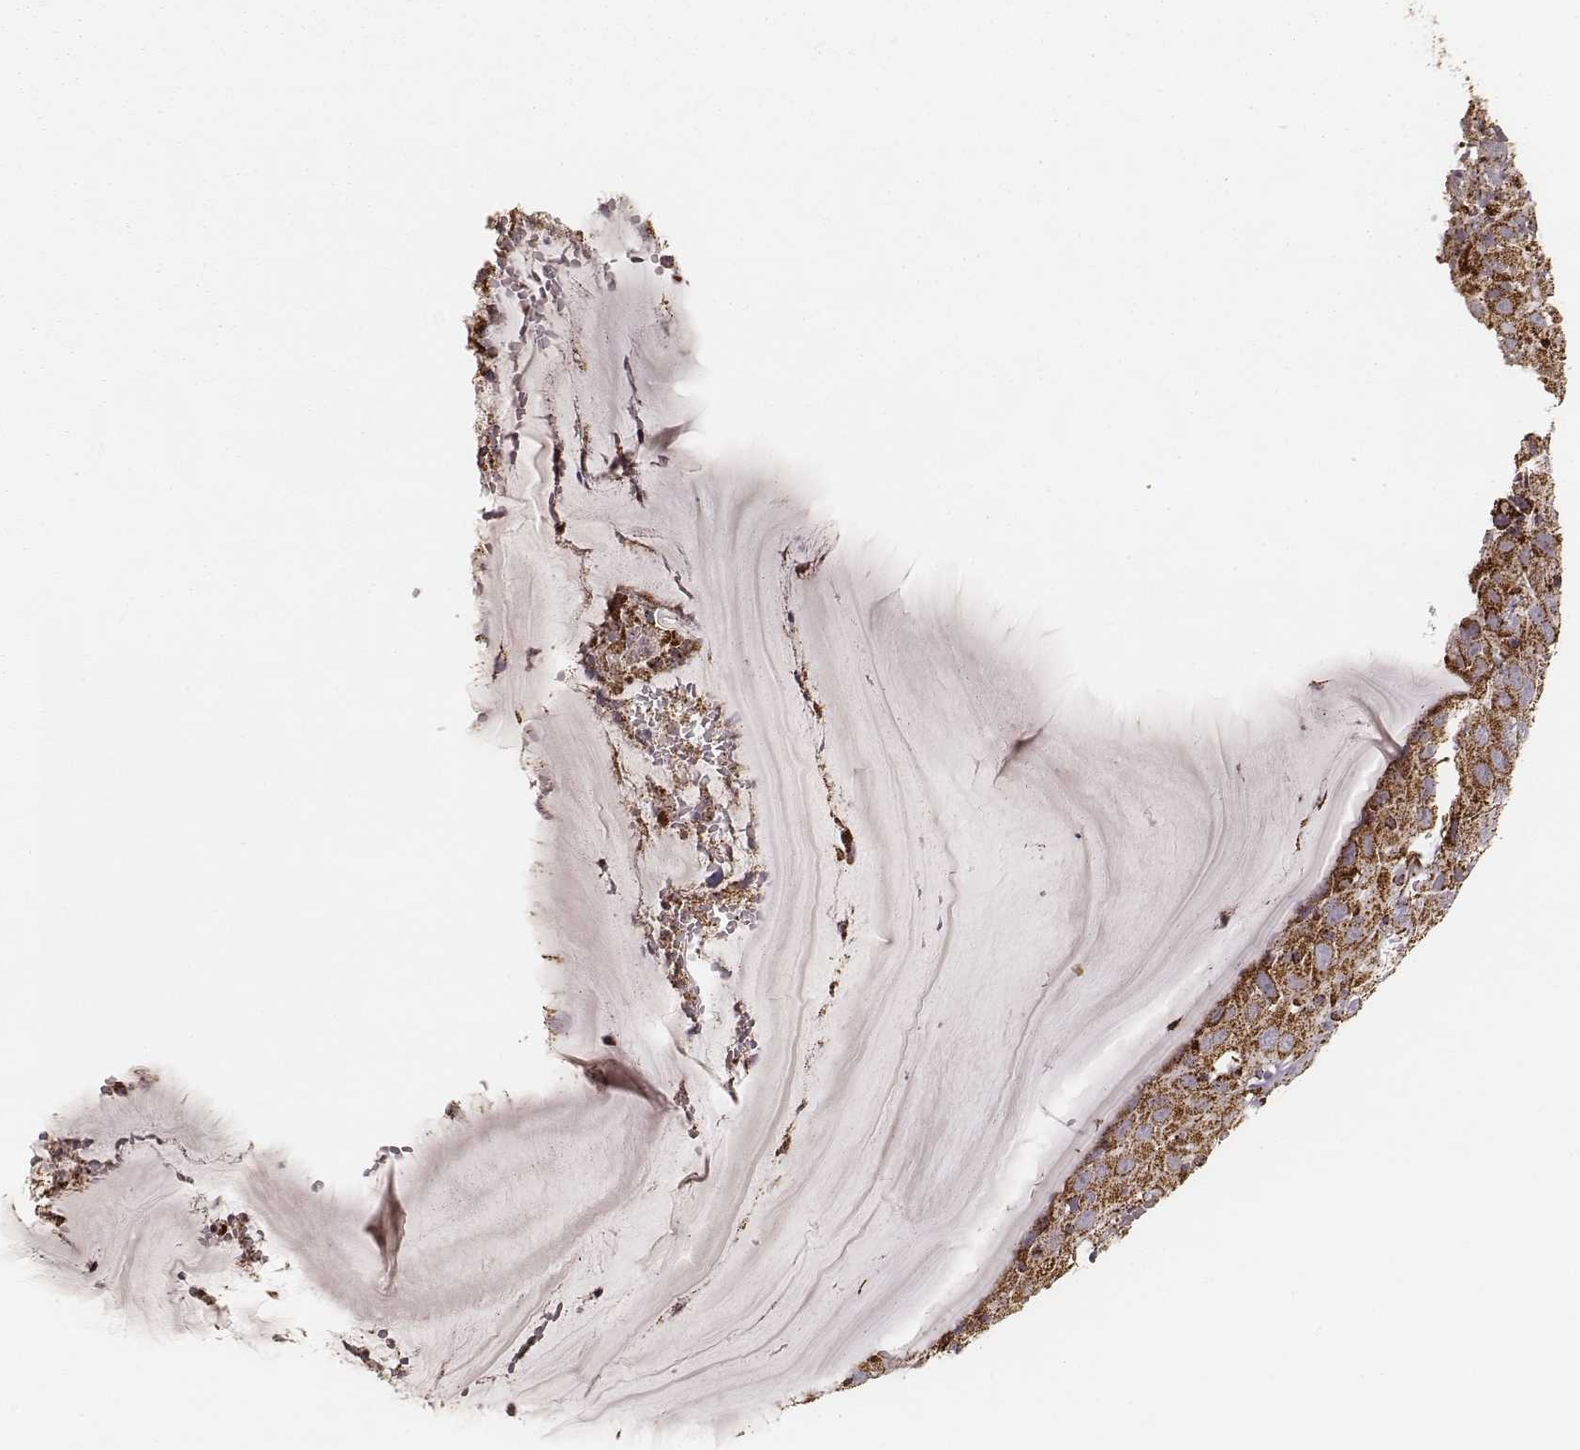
{"staining": {"intensity": "strong", "quantity": ">75%", "location": "nuclear"}, "tissue": "cervical cancer", "cell_type": "Tumor cells", "image_type": "cancer", "snomed": [{"axis": "morphology", "description": "Squamous cell carcinoma, NOS"}, {"axis": "topography", "description": "Cervix"}], "caption": "Immunohistochemistry (DAB (3,3'-diaminobenzidine)) staining of cervical cancer (squamous cell carcinoma) shows strong nuclear protein positivity in approximately >75% of tumor cells.", "gene": "CS", "patient": {"sex": "female", "age": 32}}